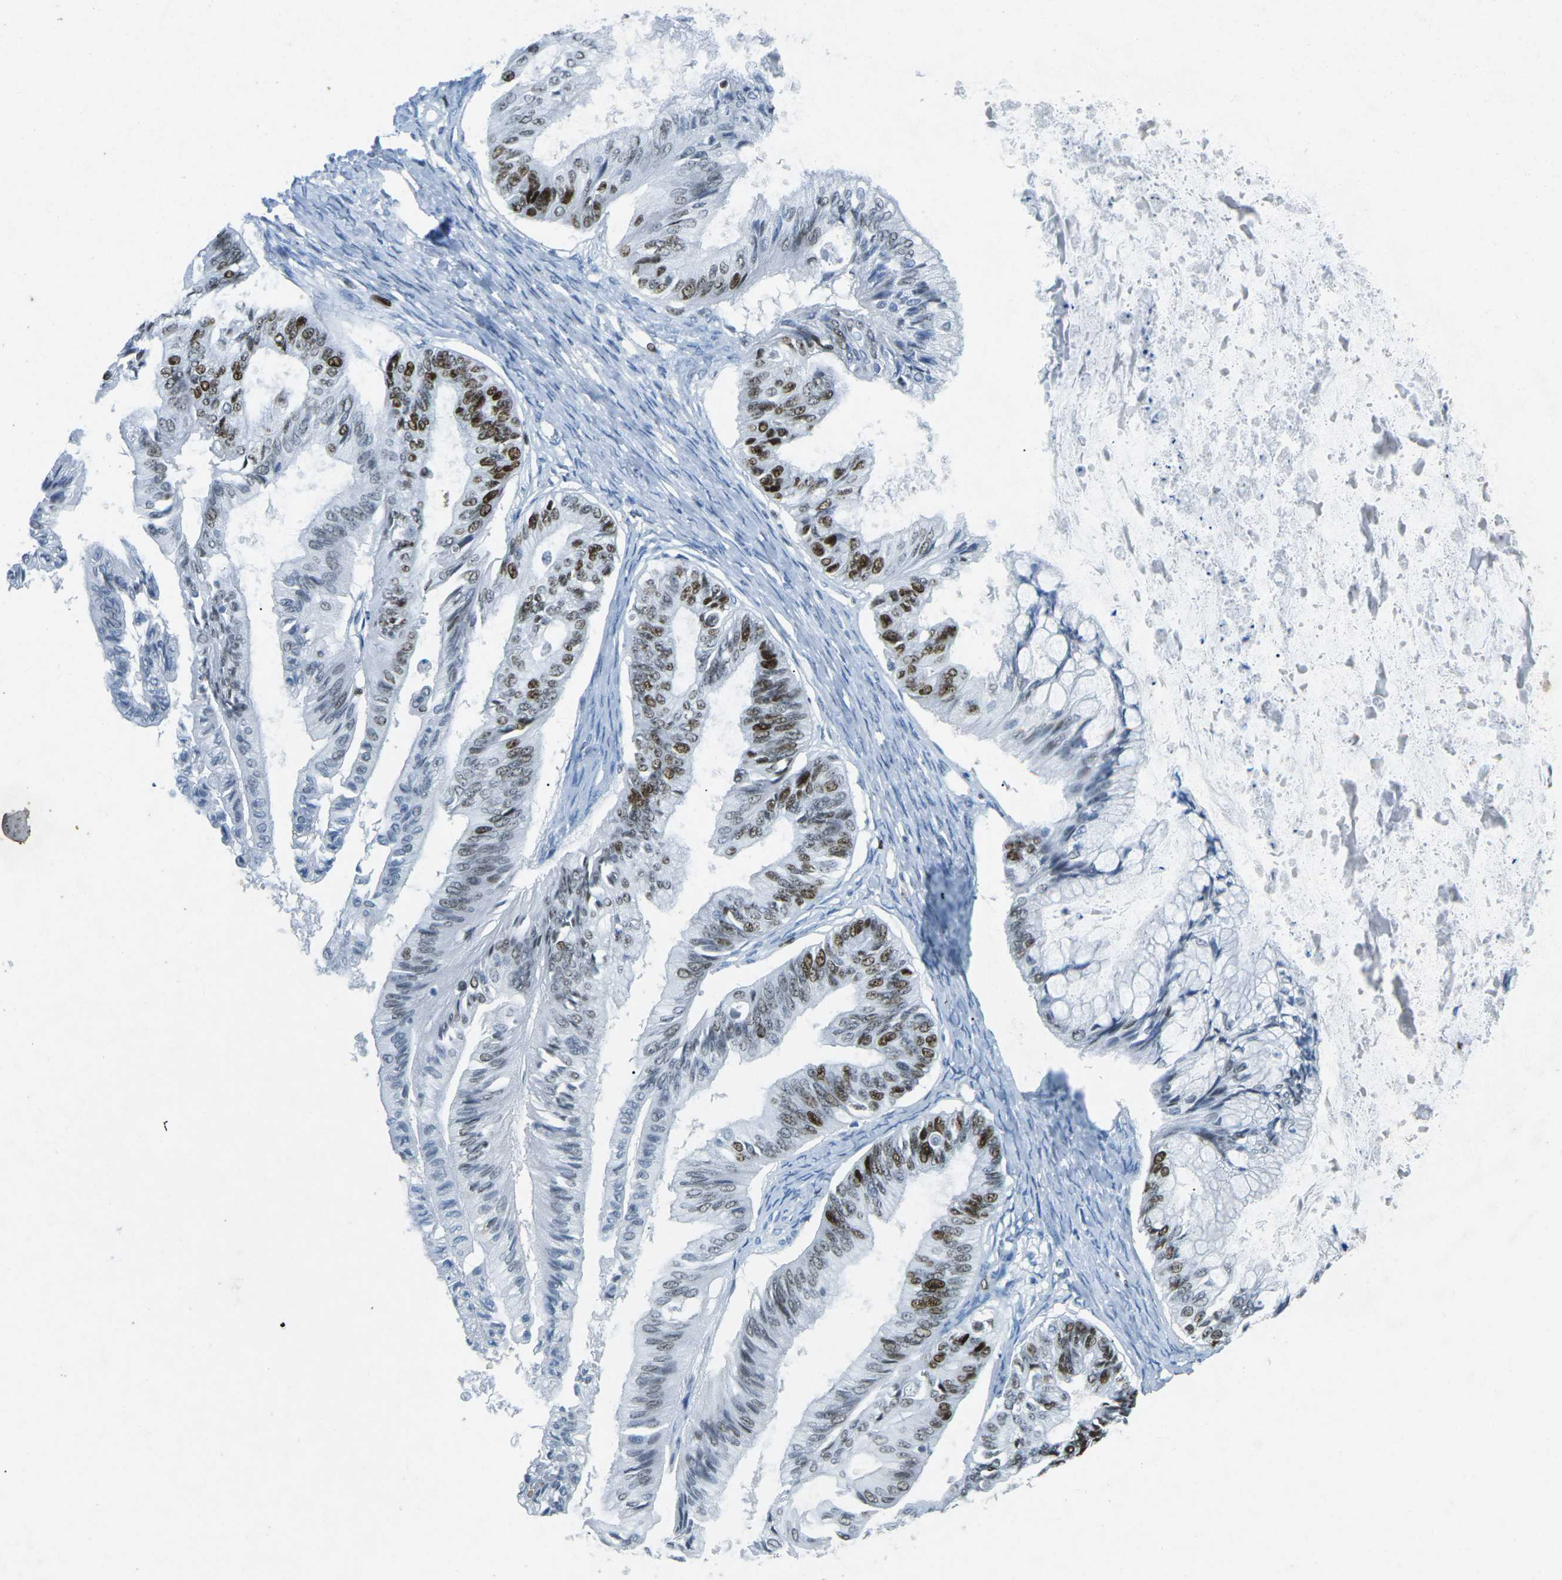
{"staining": {"intensity": "moderate", "quantity": ">75%", "location": "nuclear"}, "tissue": "ovarian cancer", "cell_type": "Tumor cells", "image_type": "cancer", "snomed": [{"axis": "morphology", "description": "Cystadenocarcinoma, mucinous, NOS"}, {"axis": "topography", "description": "Ovary"}], "caption": "Protein staining demonstrates moderate nuclear positivity in approximately >75% of tumor cells in ovarian cancer.", "gene": "RB1", "patient": {"sex": "female", "age": 57}}